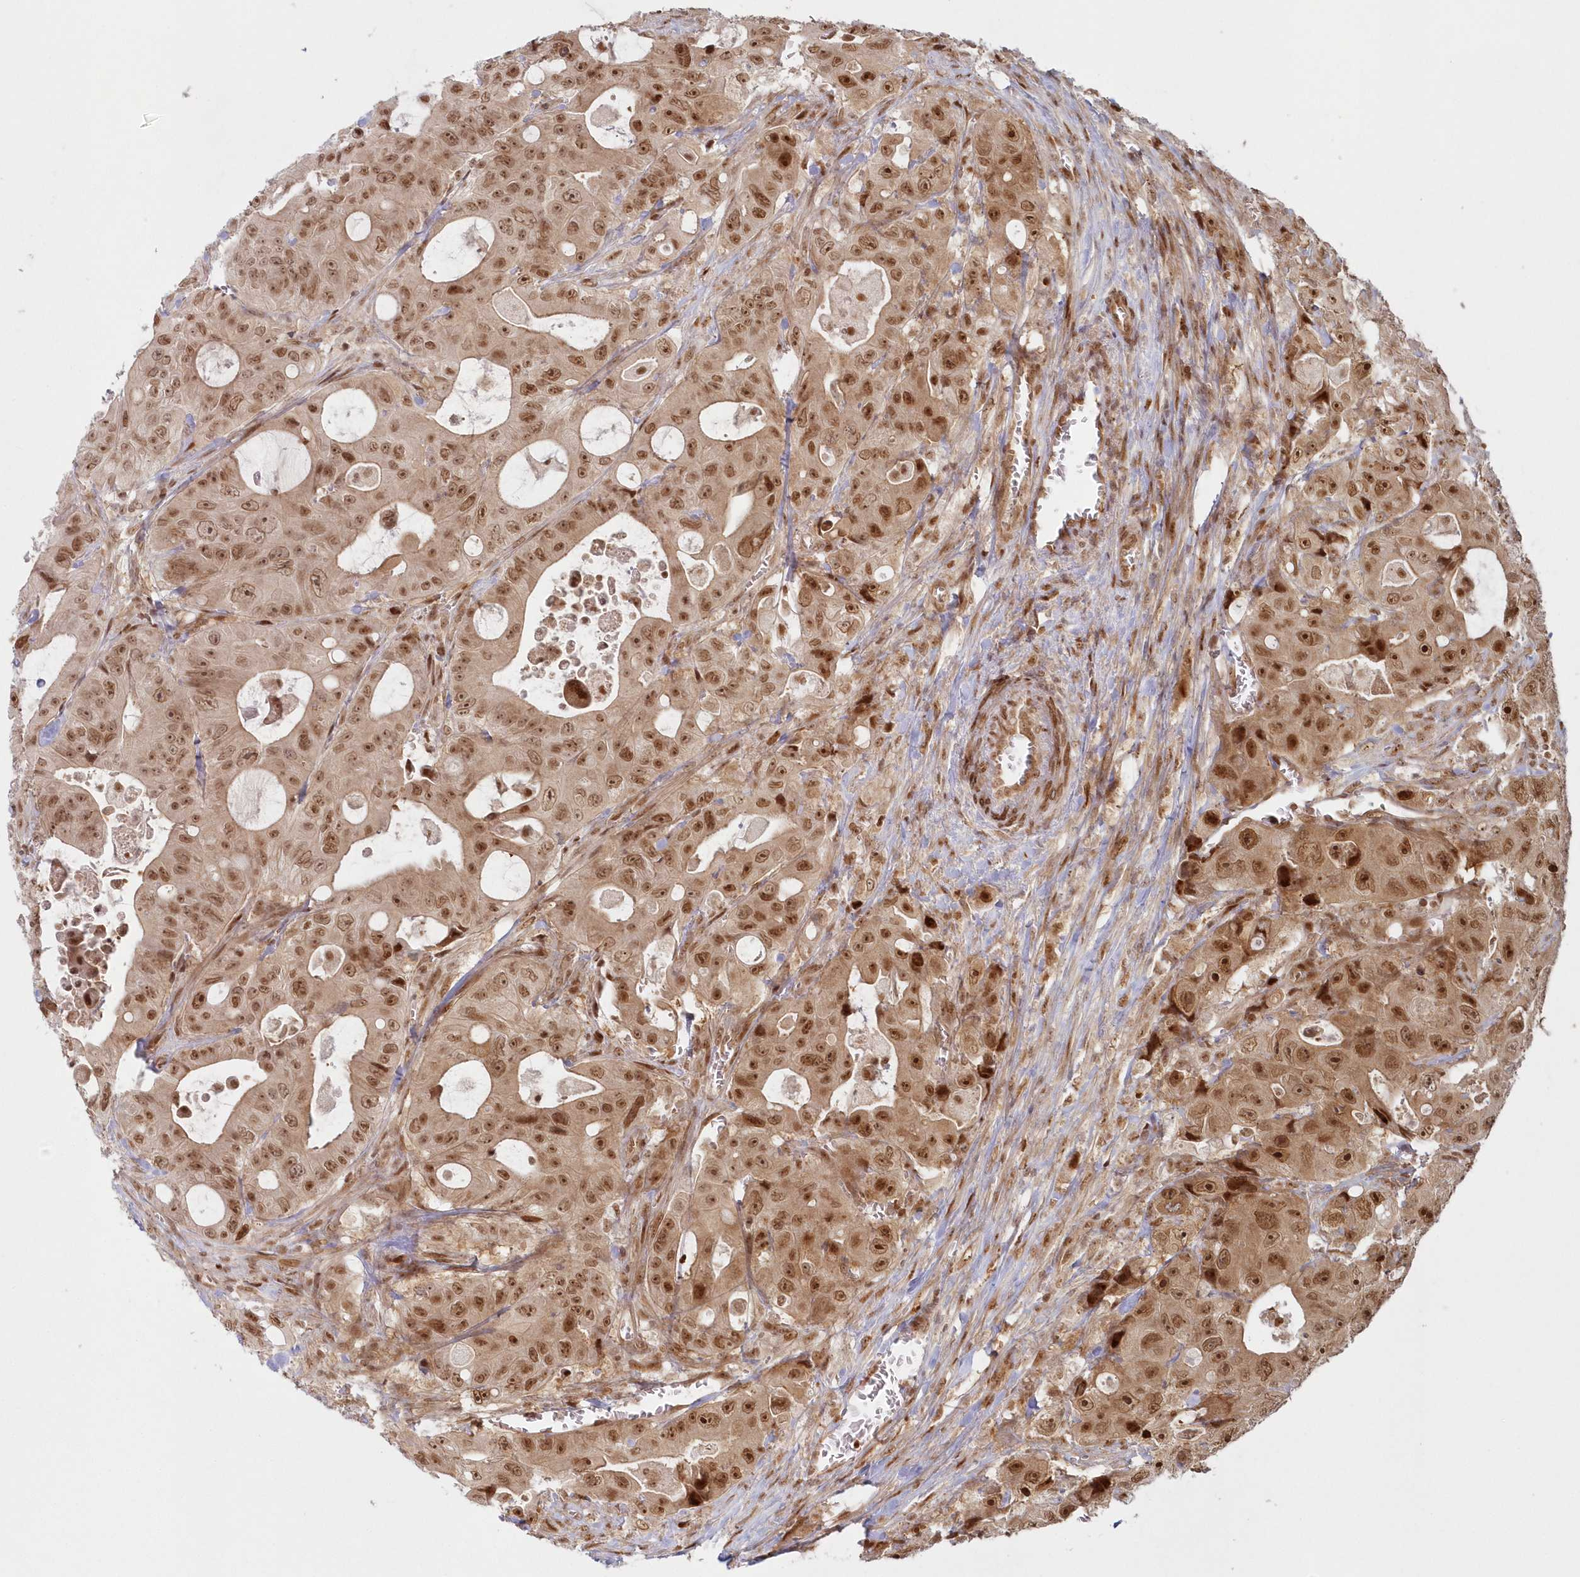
{"staining": {"intensity": "strong", "quantity": ">75%", "location": "cytoplasmic/membranous,nuclear"}, "tissue": "colorectal cancer", "cell_type": "Tumor cells", "image_type": "cancer", "snomed": [{"axis": "morphology", "description": "Adenocarcinoma, NOS"}, {"axis": "topography", "description": "Colon"}], "caption": "Strong cytoplasmic/membranous and nuclear staining is identified in approximately >75% of tumor cells in adenocarcinoma (colorectal). (brown staining indicates protein expression, while blue staining denotes nuclei).", "gene": "TOGARAM2", "patient": {"sex": "female", "age": 46}}